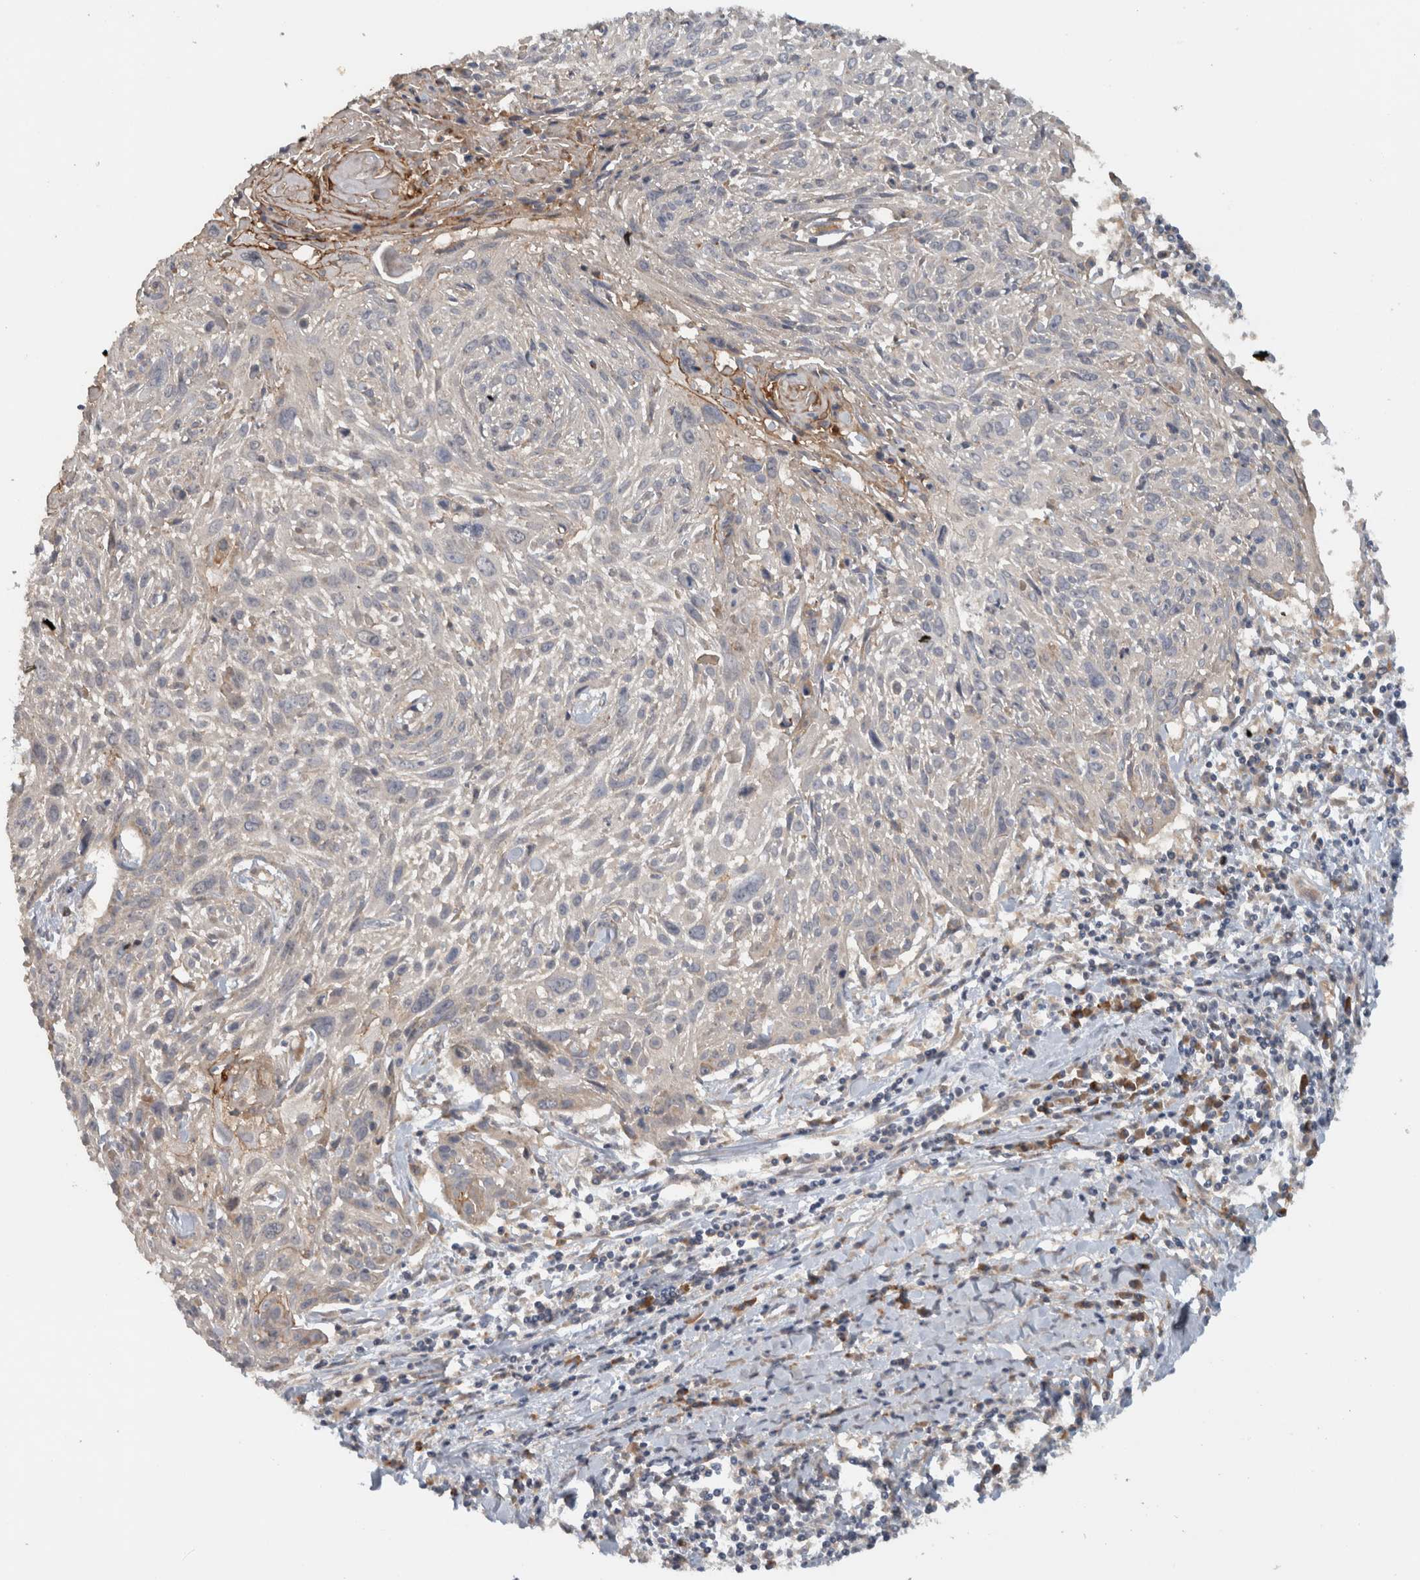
{"staining": {"intensity": "negative", "quantity": "none", "location": "none"}, "tissue": "cervical cancer", "cell_type": "Tumor cells", "image_type": "cancer", "snomed": [{"axis": "morphology", "description": "Squamous cell carcinoma, NOS"}, {"axis": "topography", "description": "Cervix"}], "caption": "Image shows no protein positivity in tumor cells of cervical squamous cell carcinoma tissue.", "gene": "VEPH1", "patient": {"sex": "female", "age": 51}}